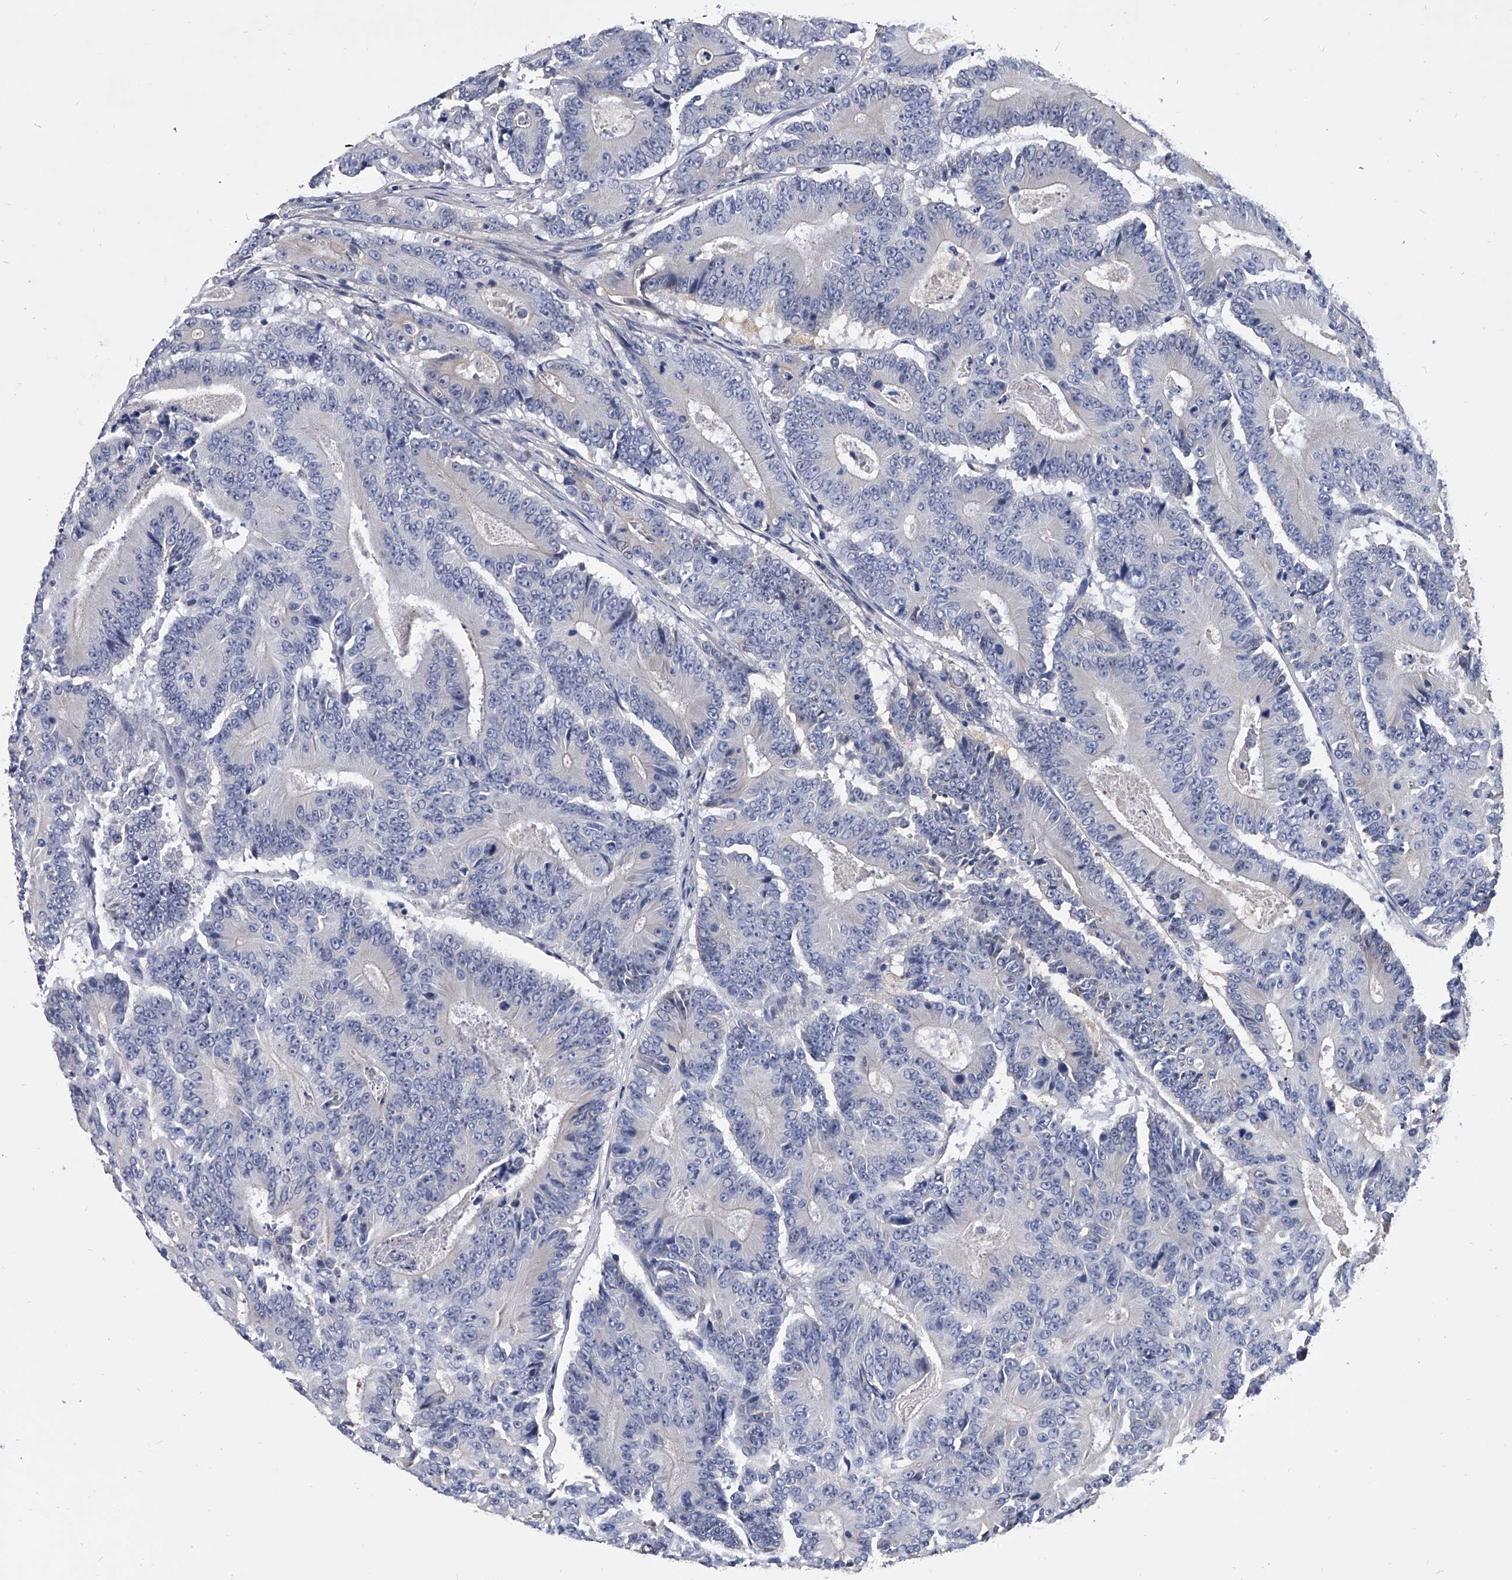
{"staining": {"intensity": "negative", "quantity": "none", "location": "none"}, "tissue": "colorectal cancer", "cell_type": "Tumor cells", "image_type": "cancer", "snomed": [{"axis": "morphology", "description": "Adenocarcinoma, NOS"}, {"axis": "topography", "description": "Colon"}], "caption": "High power microscopy micrograph of an IHC photomicrograph of adenocarcinoma (colorectal), revealing no significant positivity in tumor cells.", "gene": "EFCAB7", "patient": {"sex": "male", "age": 83}}